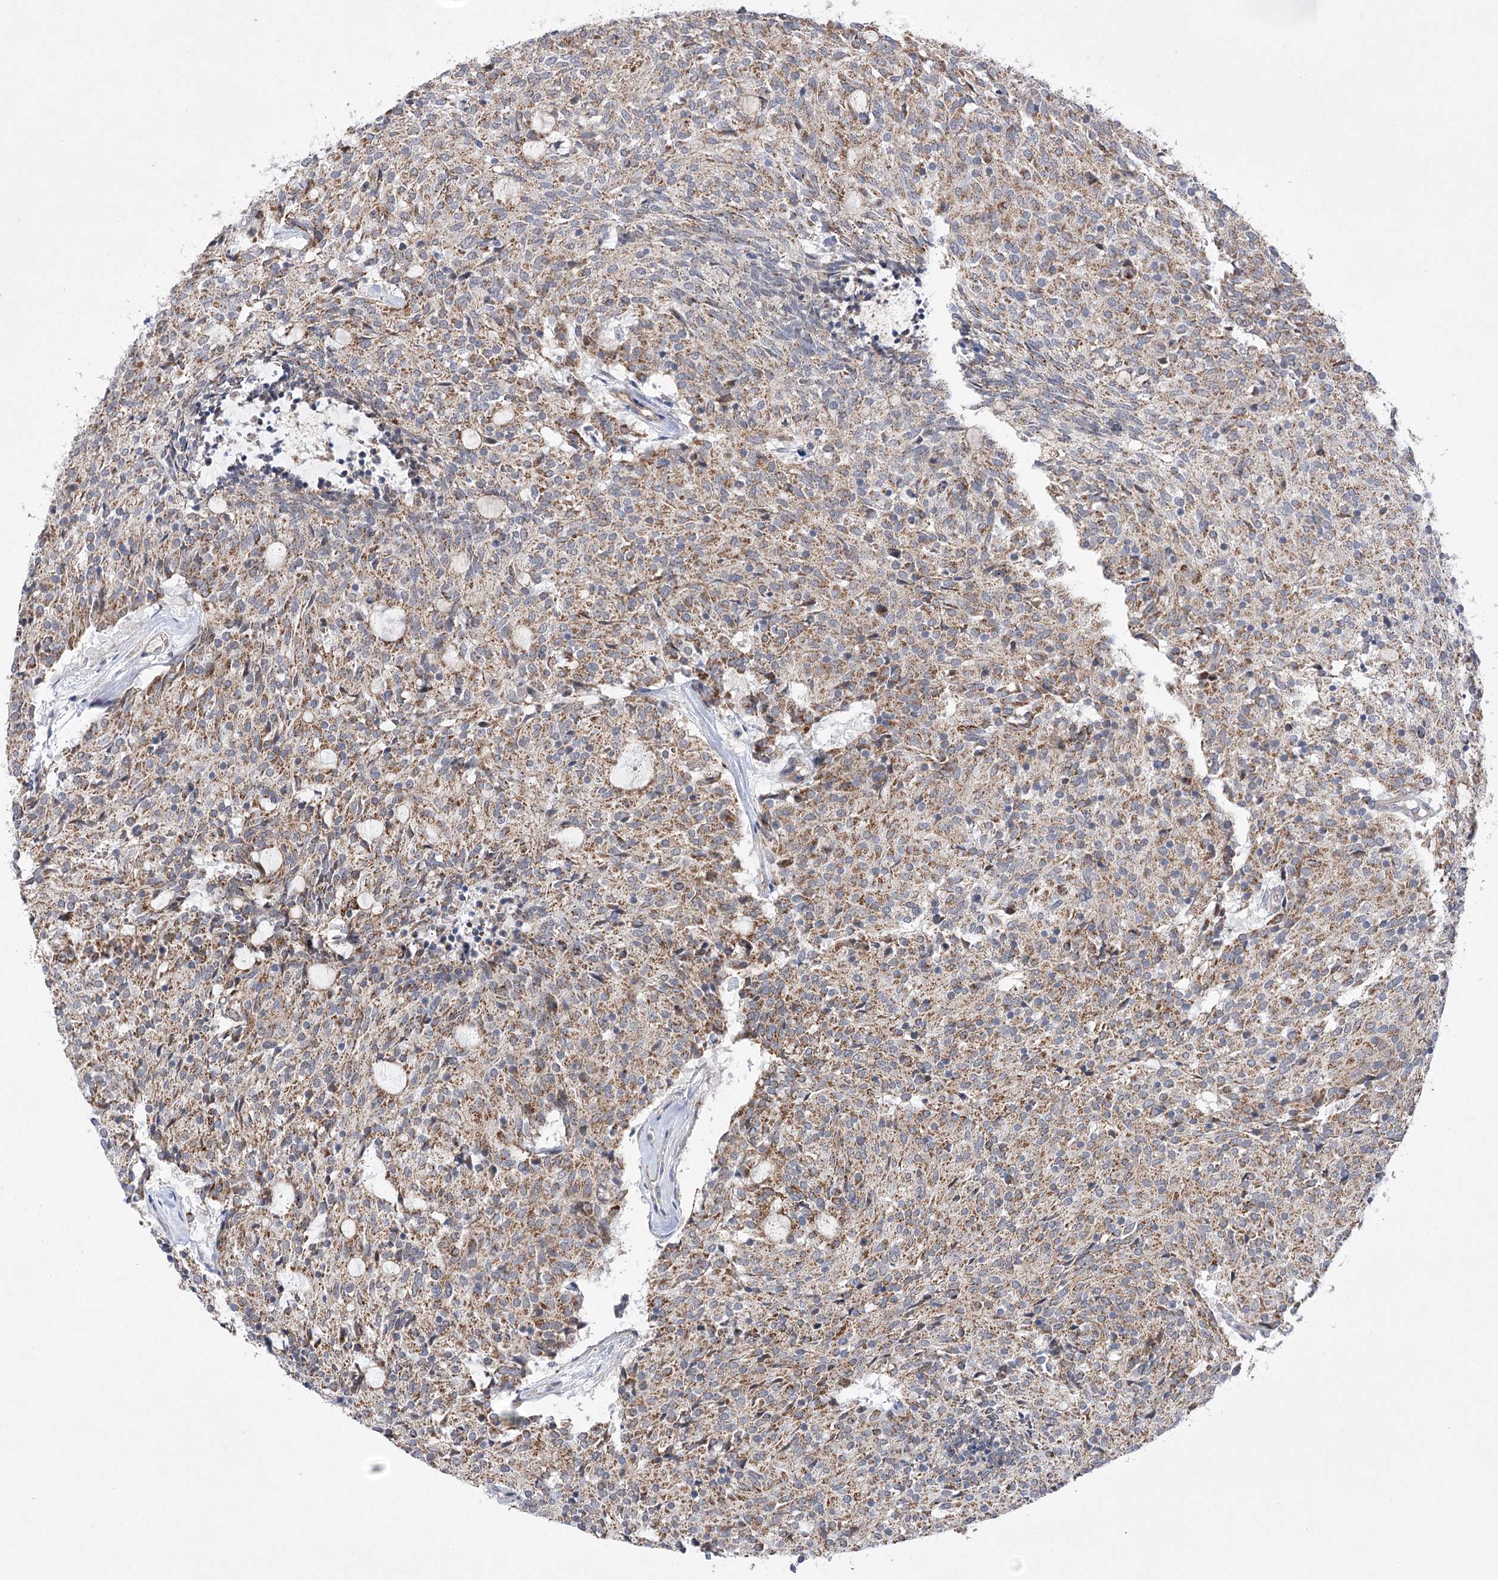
{"staining": {"intensity": "moderate", "quantity": ">75%", "location": "cytoplasmic/membranous"}, "tissue": "carcinoid", "cell_type": "Tumor cells", "image_type": "cancer", "snomed": [{"axis": "morphology", "description": "Carcinoid, malignant, NOS"}, {"axis": "topography", "description": "Pancreas"}], "caption": "Malignant carcinoid stained with a brown dye shows moderate cytoplasmic/membranous positive staining in approximately >75% of tumor cells.", "gene": "ECHDC3", "patient": {"sex": "female", "age": 54}}